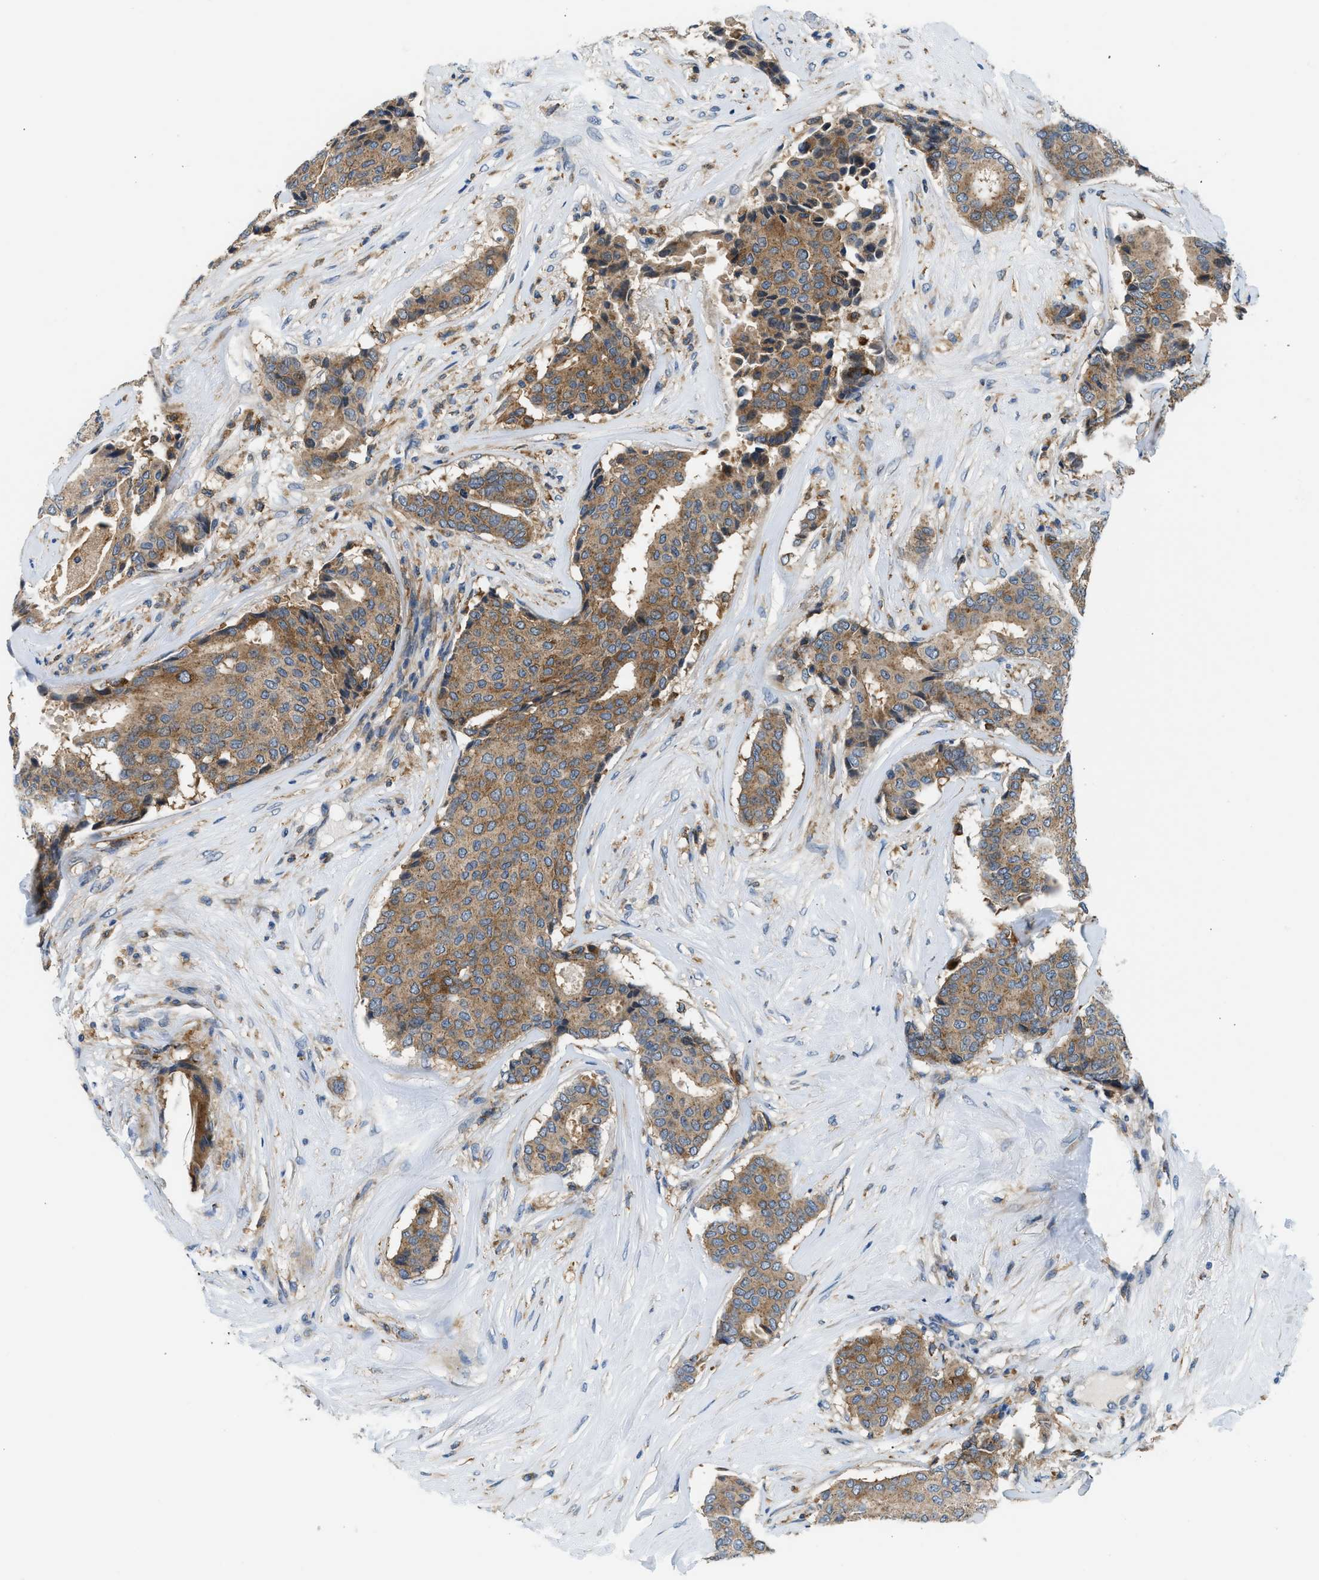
{"staining": {"intensity": "moderate", "quantity": ">75%", "location": "cytoplasmic/membranous"}, "tissue": "breast cancer", "cell_type": "Tumor cells", "image_type": "cancer", "snomed": [{"axis": "morphology", "description": "Duct carcinoma"}, {"axis": "topography", "description": "Breast"}], "caption": "There is medium levels of moderate cytoplasmic/membranous positivity in tumor cells of breast cancer (intraductal carcinoma), as demonstrated by immunohistochemical staining (brown color).", "gene": "LPIN2", "patient": {"sex": "female", "age": 75}}